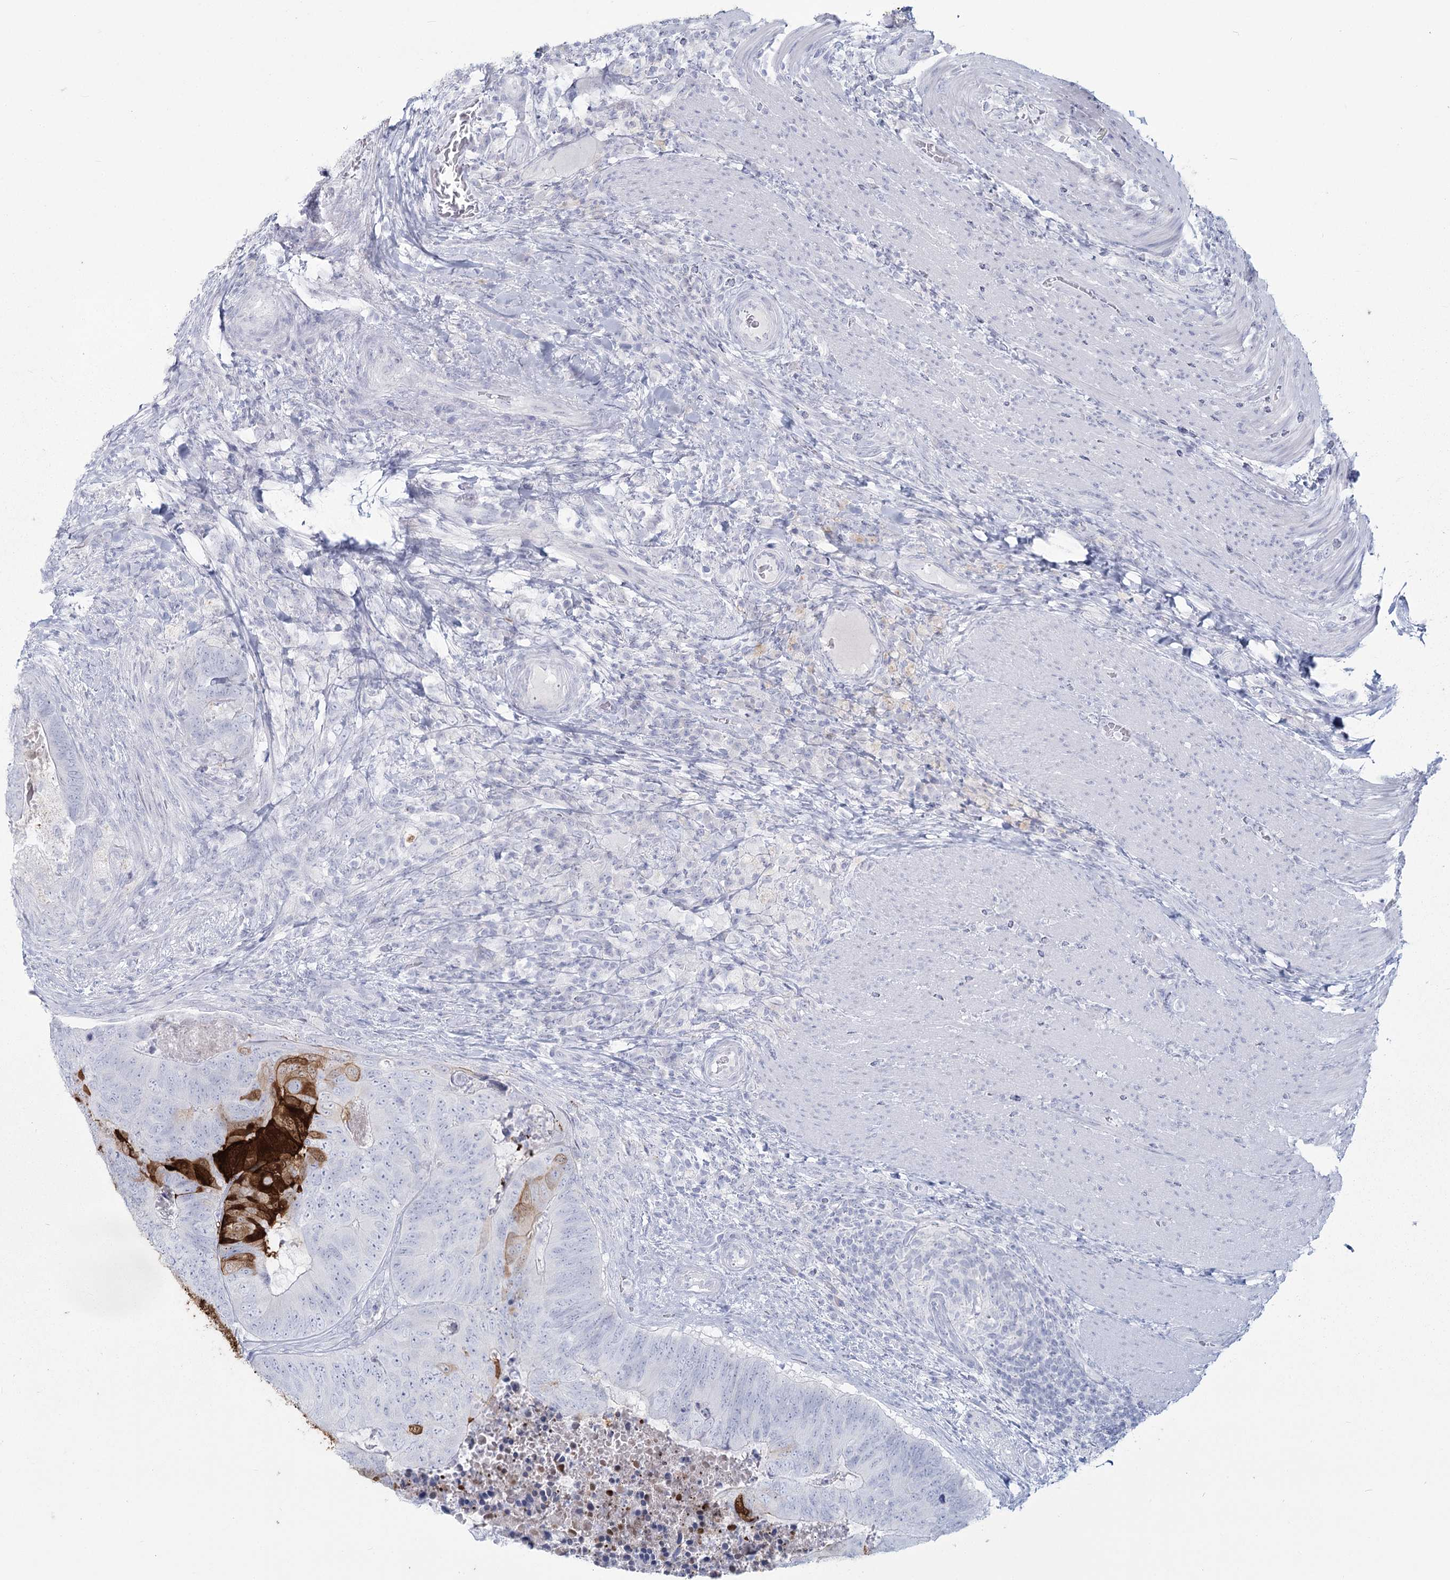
{"staining": {"intensity": "strong", "quantity": "<25%", "location": "cytoplasmic/membranous"}, "tissue": "colorectal cancer", "cell_type": "Tumor cells", "image_type": "cancer", "snomed": [{"axis": "morphology", "description": "Adenocarcinoma, NOS"}, {"axis": "topography", "description": "Colon"}], "caption": "DAB immunohistochemical staining of colorectal adenocarcinoma exhibits strong cytoplasmic/membranous protein staining in about <25% of tumor cells.", "gene": "SLC6A19", "patient": {"sex": "female", "age": 67}}